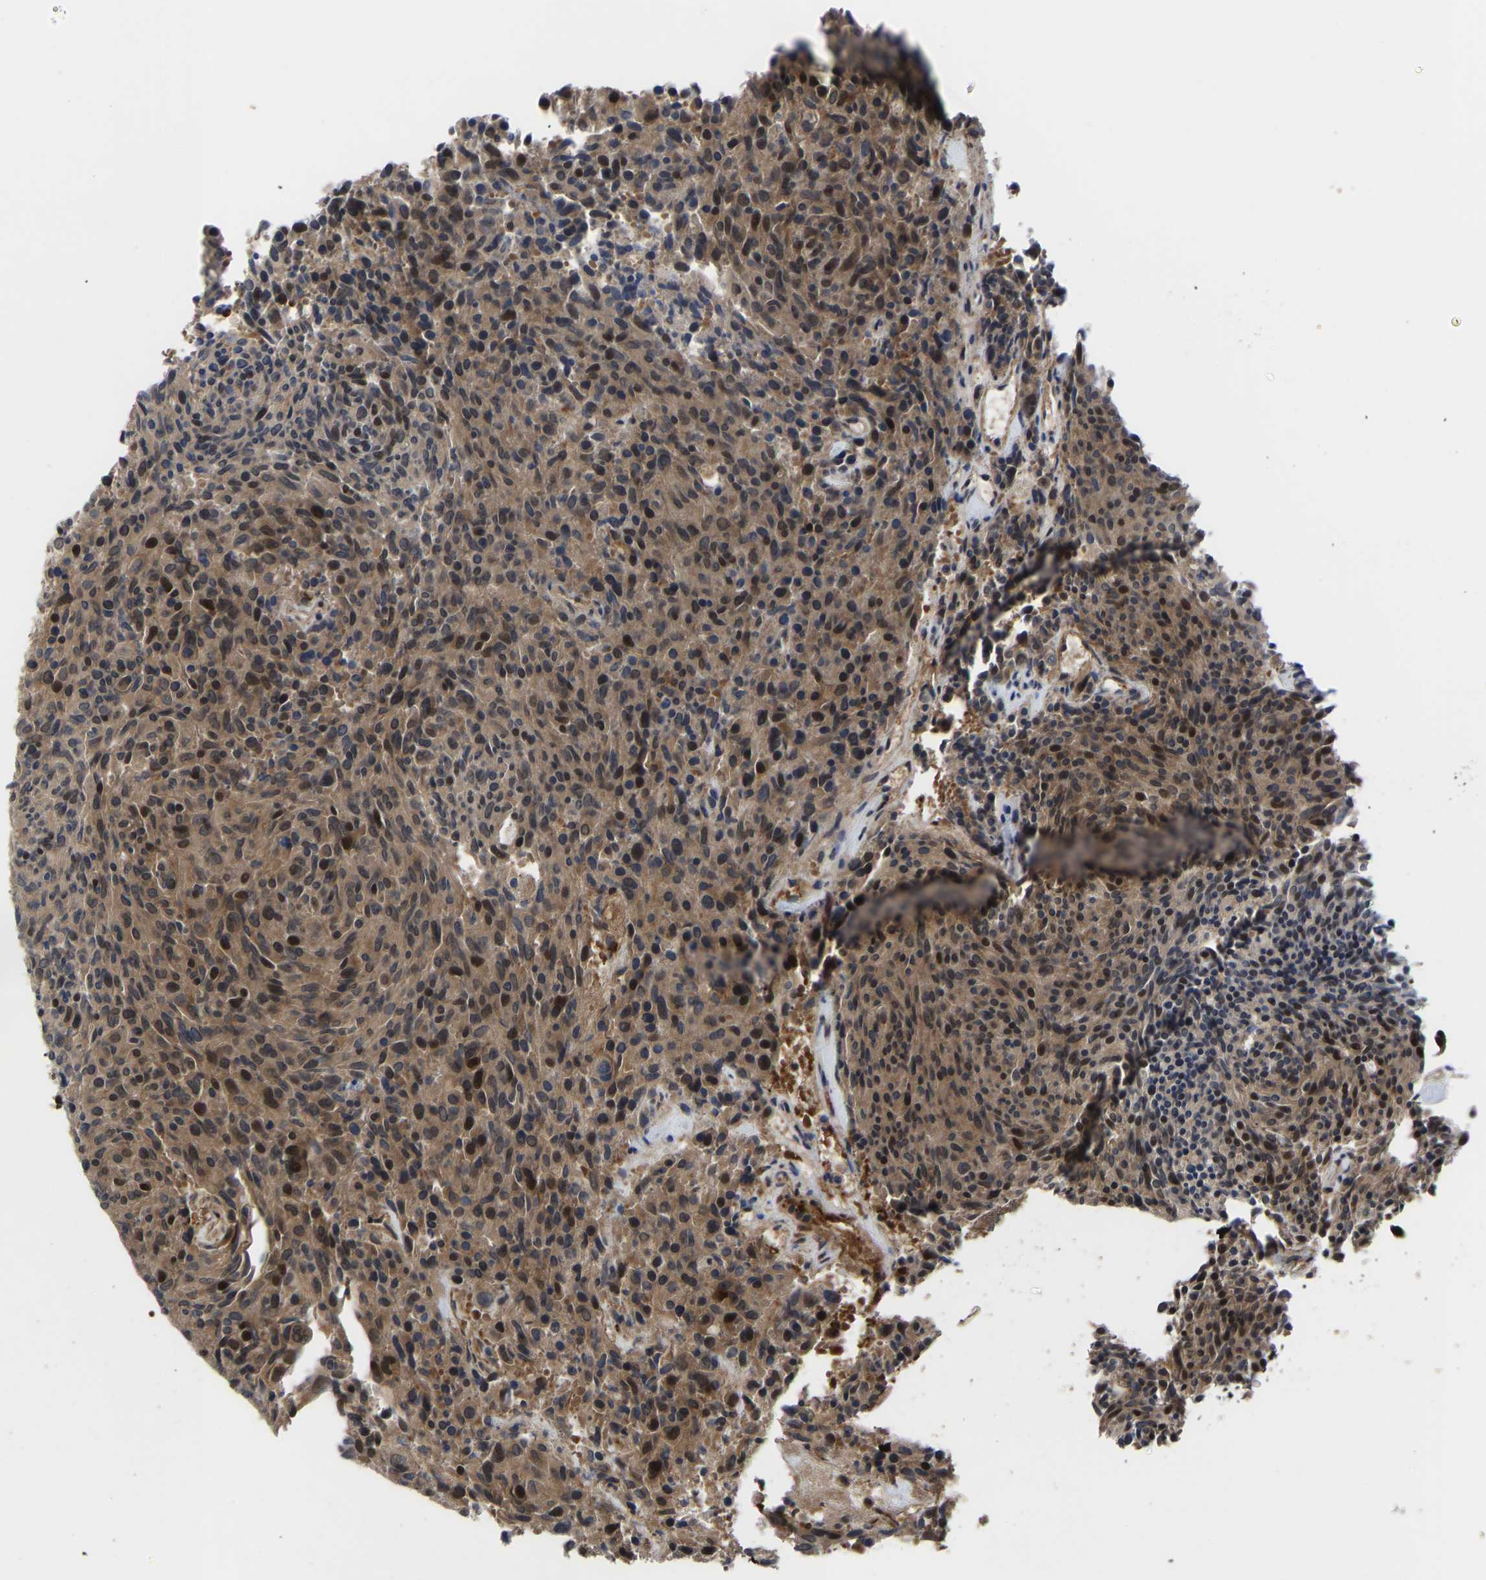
{"staining": {"intensity": "moderate", "quantity": ">75%", "location": "cytoplasmic/membranous,nuclear"}, "tissue": "carcinoid", "cell_type": "Tumor cells", "image_type": "cancer", "snomed": [{"axis": "morphology", "description": "Carcinoid, malignant, NOS"}, {"axis": "topography", "description": "Pancreas"}], "caption": "Moderate cytoplasmic/membranous and nuclear protein positivity is seen in about >75% of tumor cells in carcinoid. The protein of interest is shown in brown color, while the nuclei are stained blue.", "gene": "CYP7B1", "patient": {"sex": "female", "age": 54}}